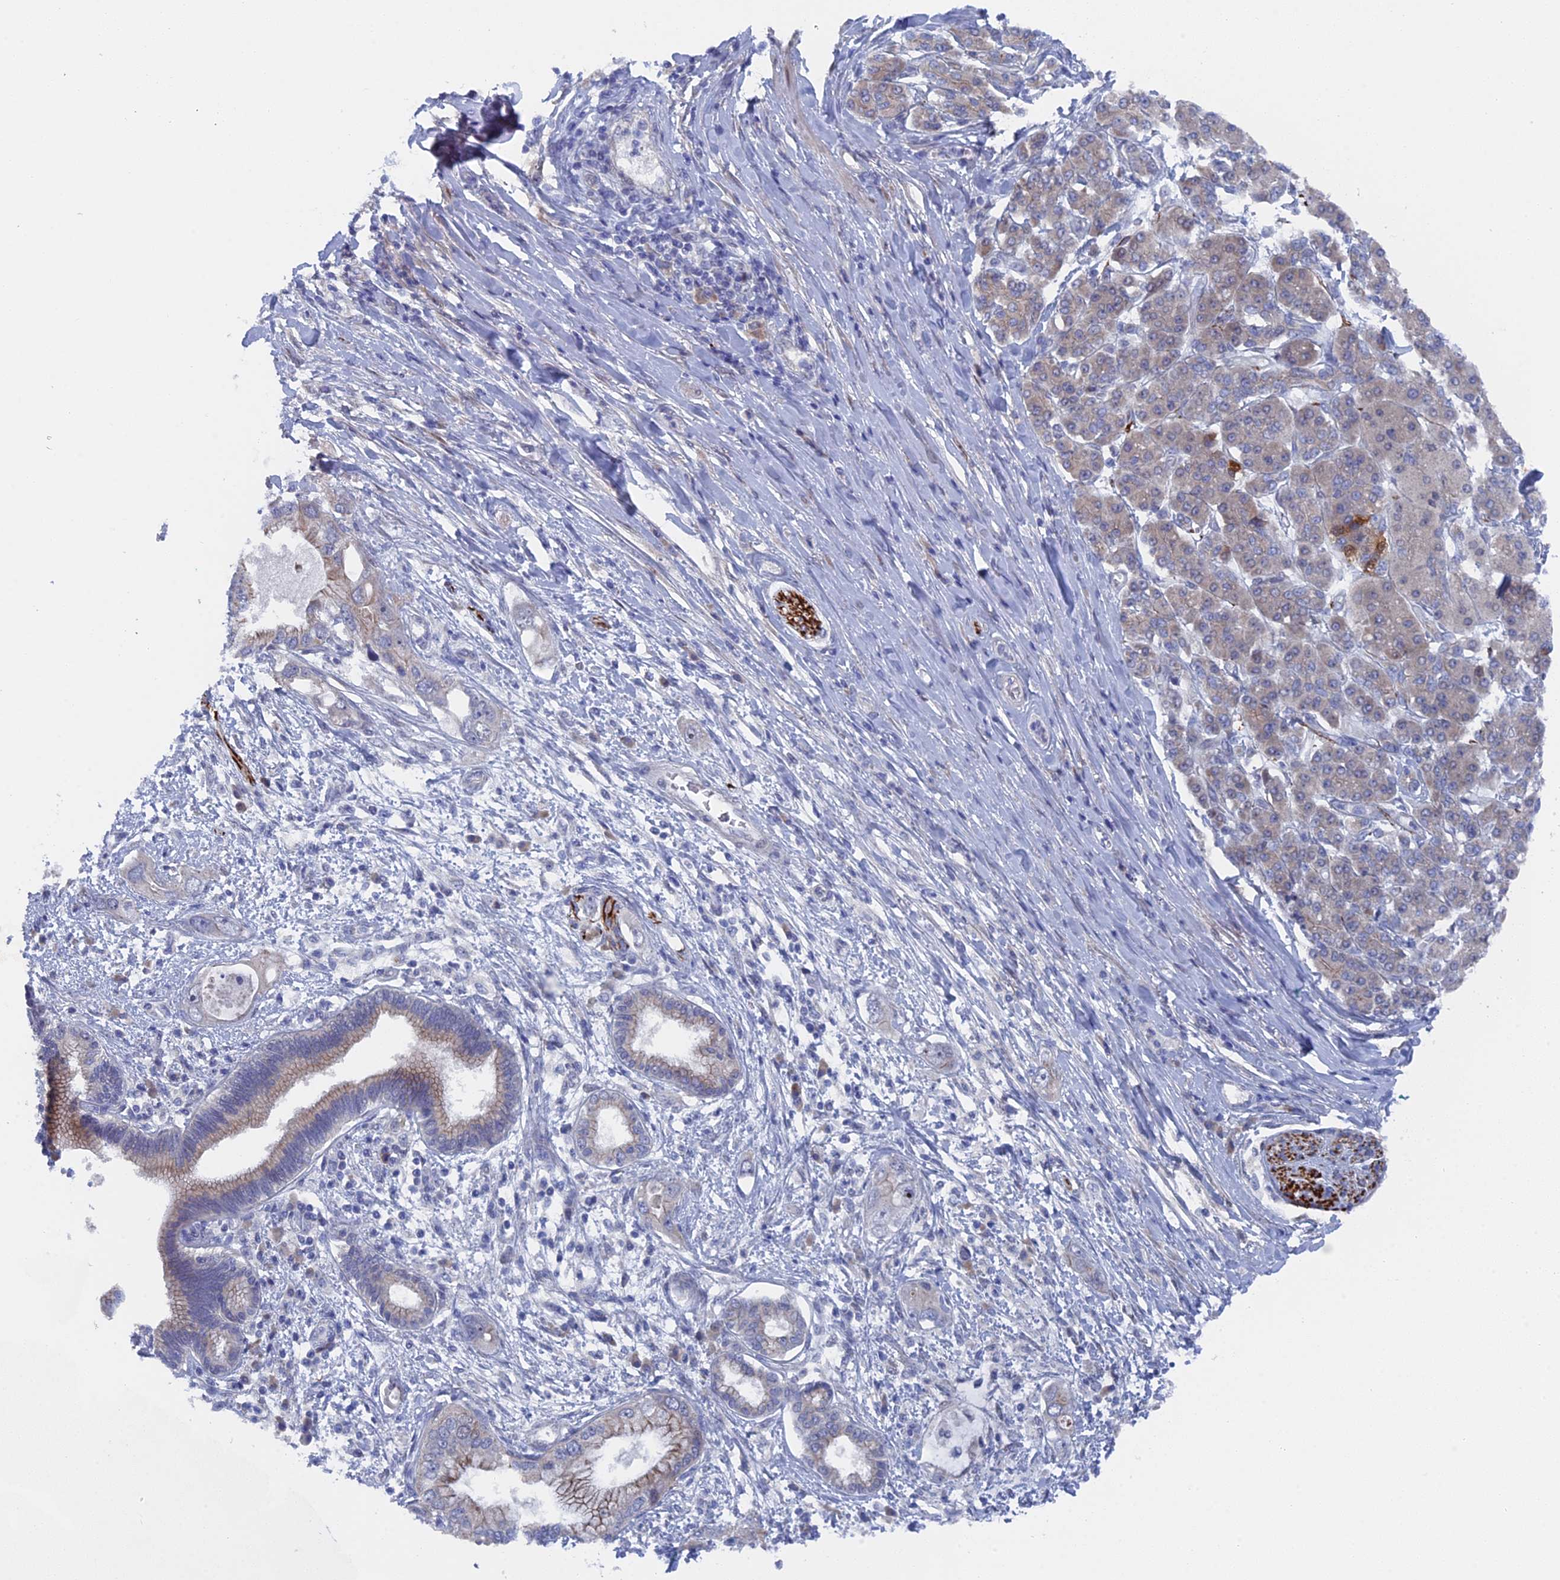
{"staining": {"intensity": "weak", "quantity": "25%-75%", "location": "cytoplasmic/membranous"}, "tissue": "pancreatic cancer", "cell_type": "Tumor cells", "image_type": "cancer", "snomed": [{"axis": "morphology", "description": "Inflammation, NOS"}, {"axis": "morphology", "description": "Adenocarcinoma, NOS"}, {"axis": "topography", "description": "Pancreas"}], "caption": "Pancreatic cancer stained with IHC displays weak cytoplasmic/membranous expression in about 25%-75% of tumor cells.", "gene": "TMEM161A", "patient": {"sex": "female", "age": 56}}